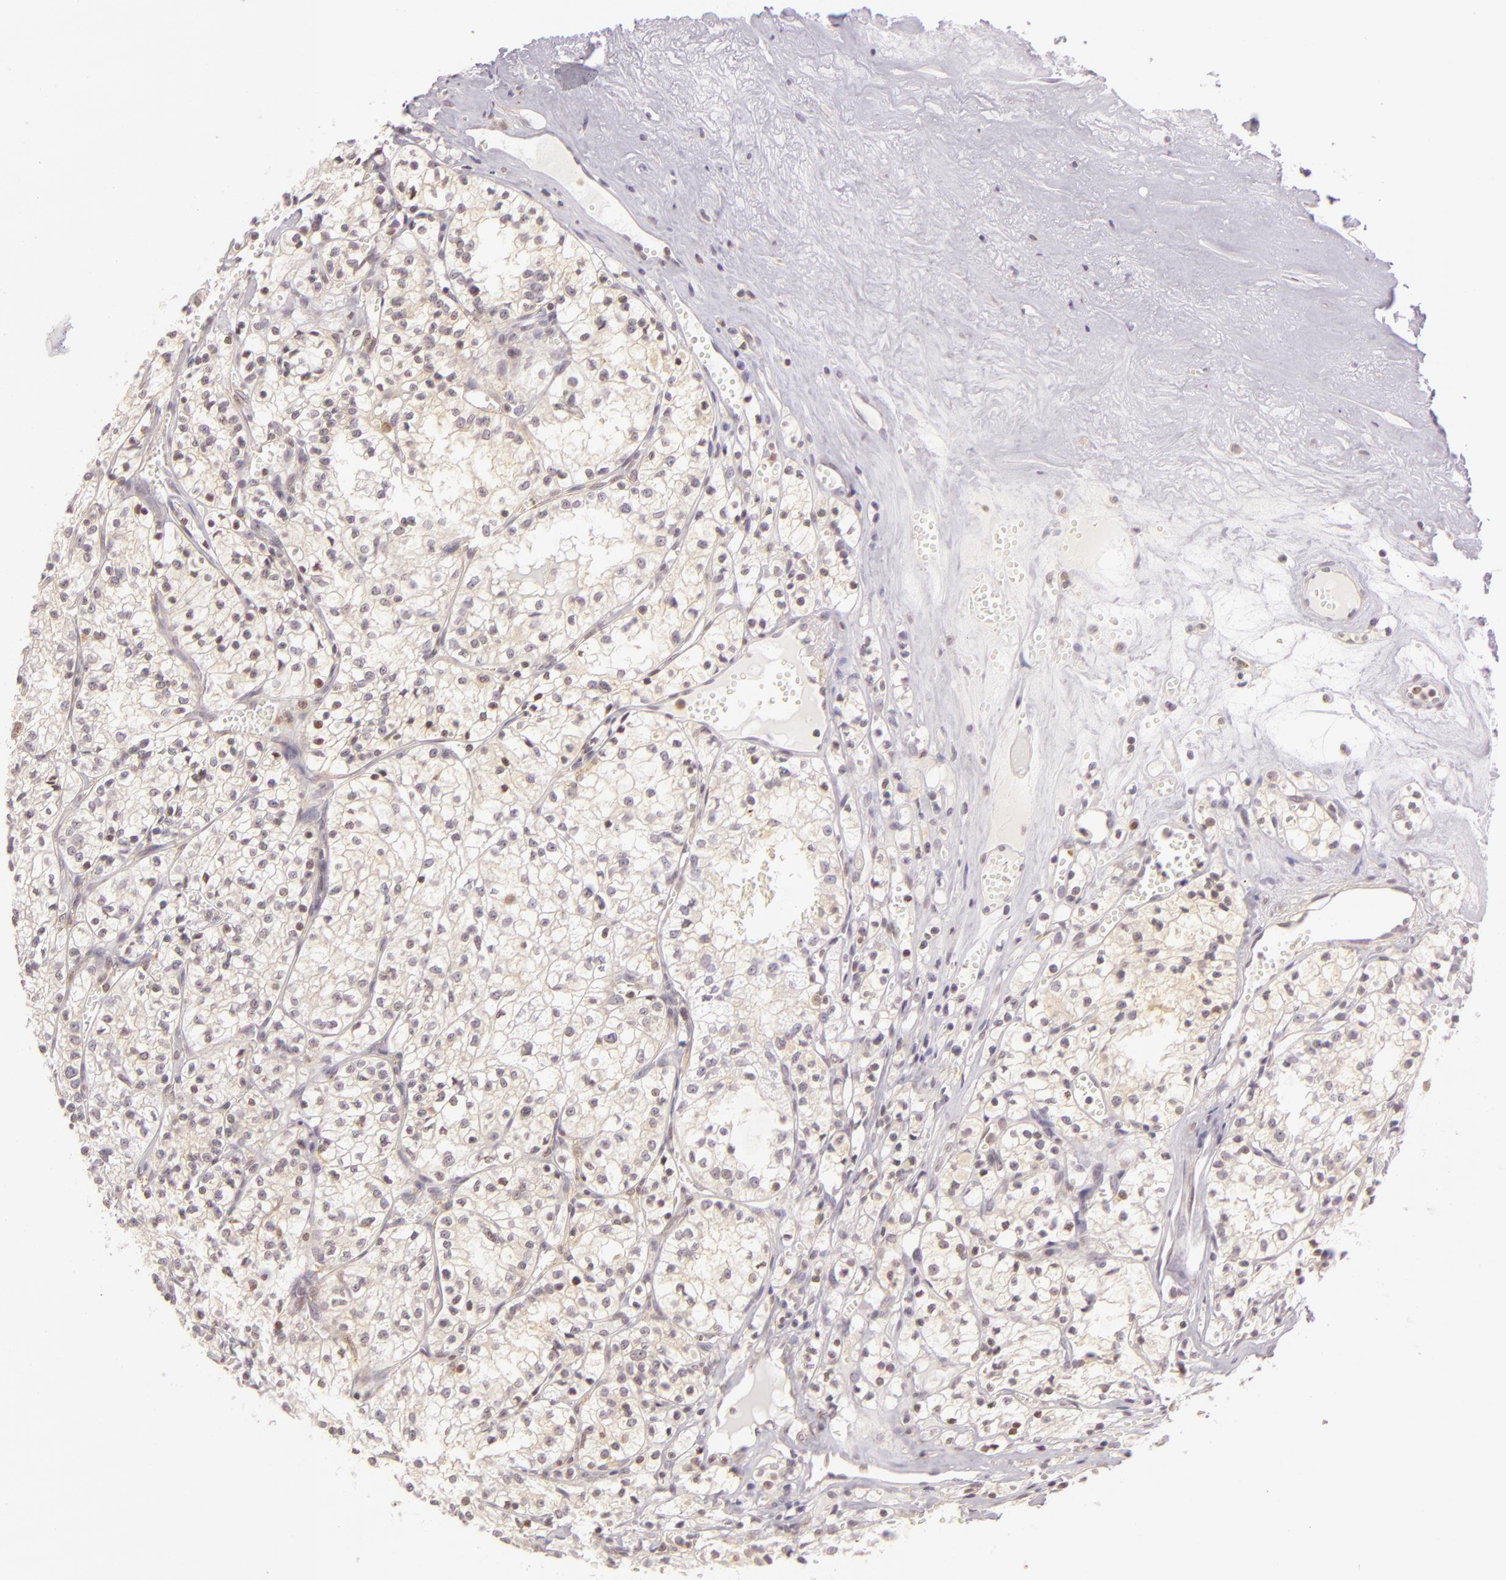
{"staining": {"intensity": "weak", "quantity": "<25%", "location": "cytoplasmic/membranous"}, "tissue": "renal cancer", "cell_type": "Tumor cells", "image_type": "cancer", "snomed": [{"axis": "morphology", "description": "Adenocarcinoma, NOS"}, {"axis": "topography", "description": "Kidney"}], "caption": "The immunohistochemistry micrograph has no significant expression in tumor cells of adenocarcinoma (renal) tissue. (Brightfield microscopy of DAB (3,3'-diaminobenzidine) immunohistochemistry at high magnification).", "gene": "IMPDH1", "patient": {"sex": "male", "age": 61}}